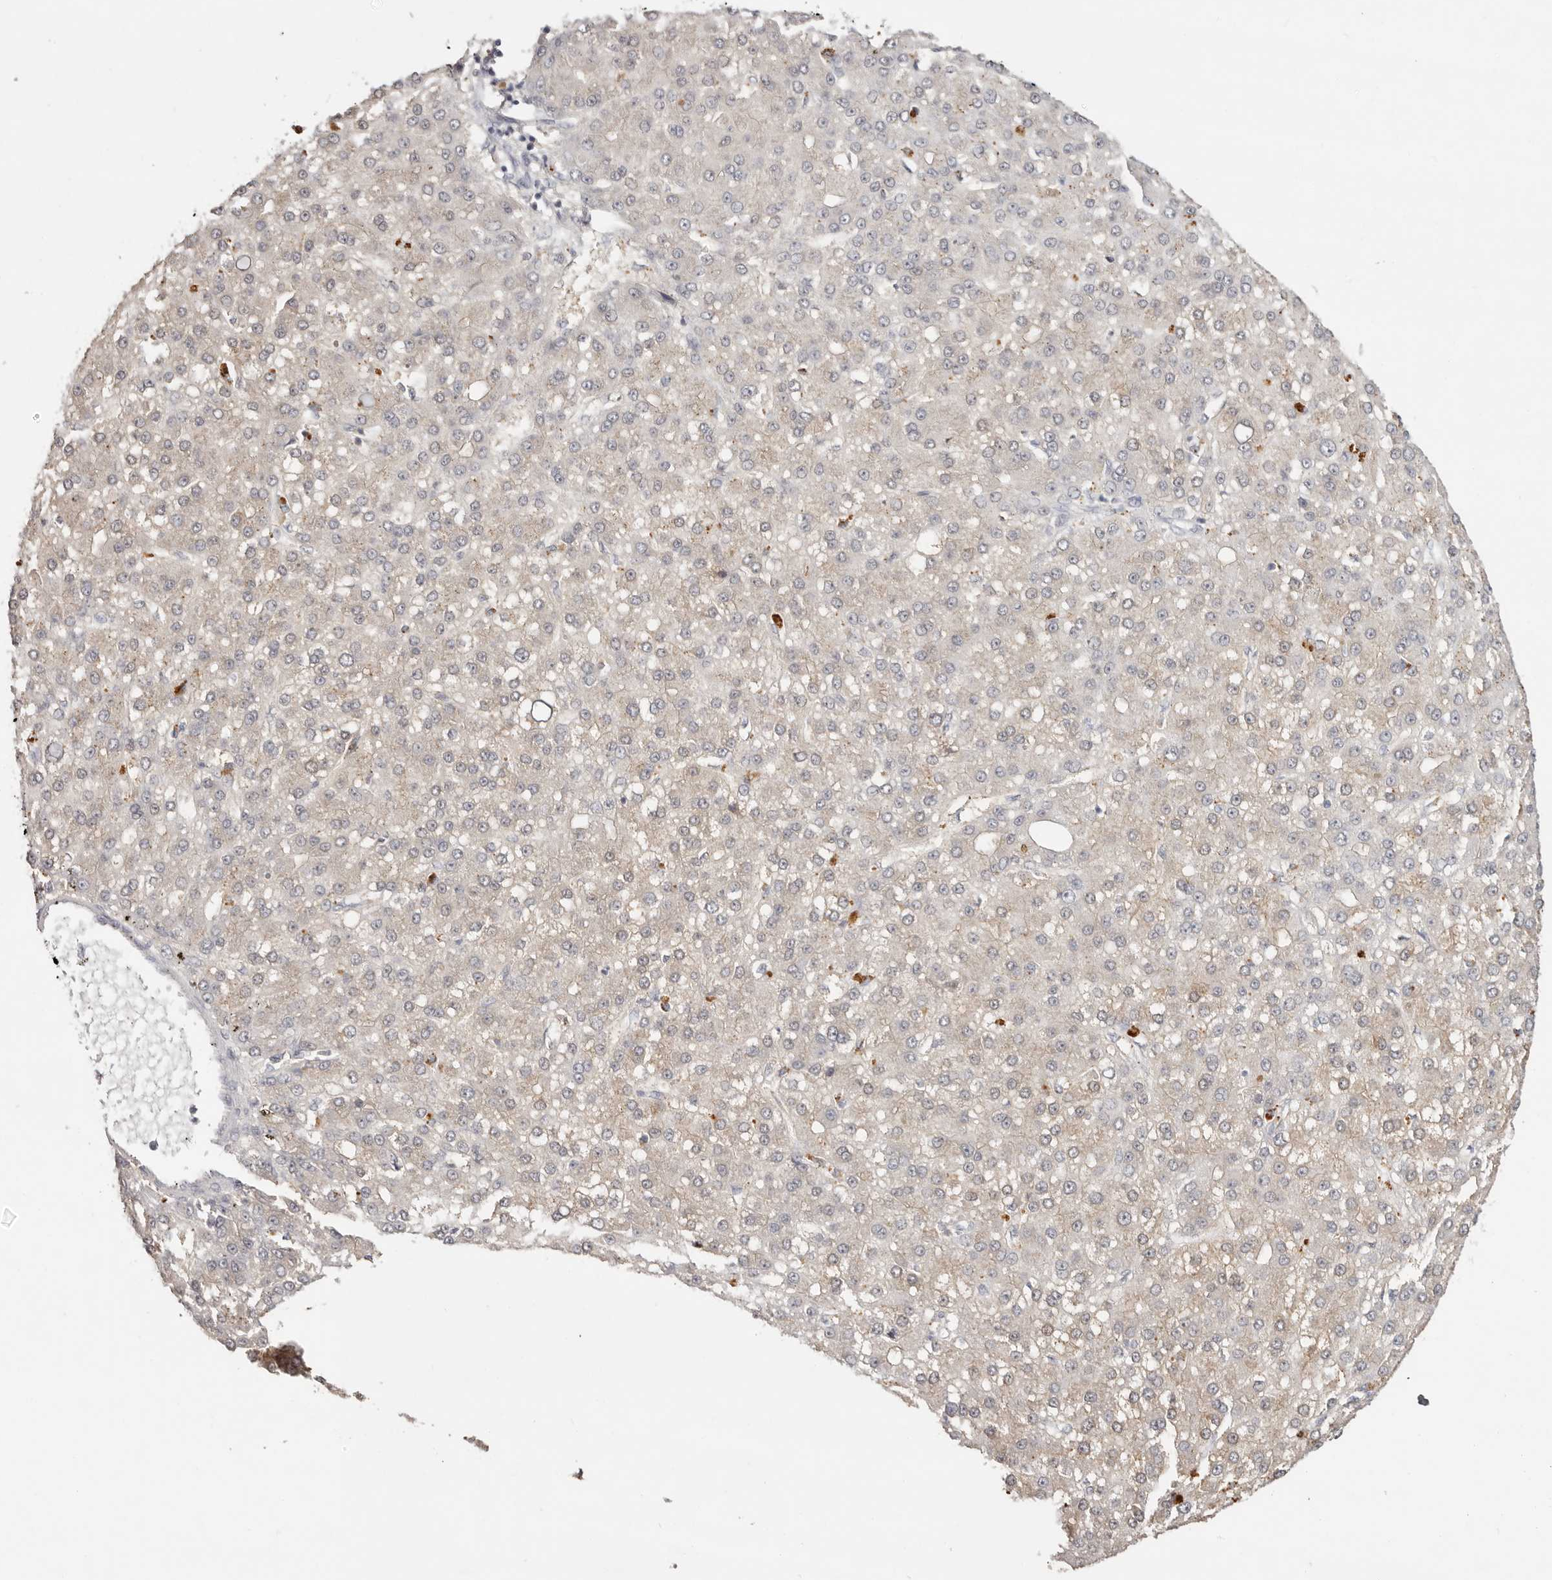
{"staining": {"intensity": "negative", "quantity": "none", "location": "none"}, "tissue": "liver cancer", "cell_type": "Tumor cells", "image_type": "cancer", "snomed": [{"axis": "morphology", "description": "Carcinoma, Hepatocellular, NOS"}, {"axis": "topography", "description": "Liver"}], "caption": "Immunohistochemistry (IHC) micrograph of neoplastic tissue: human hepatocellular carcinoma (liver) stained with DAB (3,3'-diaminobenzidine) displays no significant protein positivity in tumor cells.", "gene": "SCUBE2", "patient": {"sex": "male", "age": 67}}